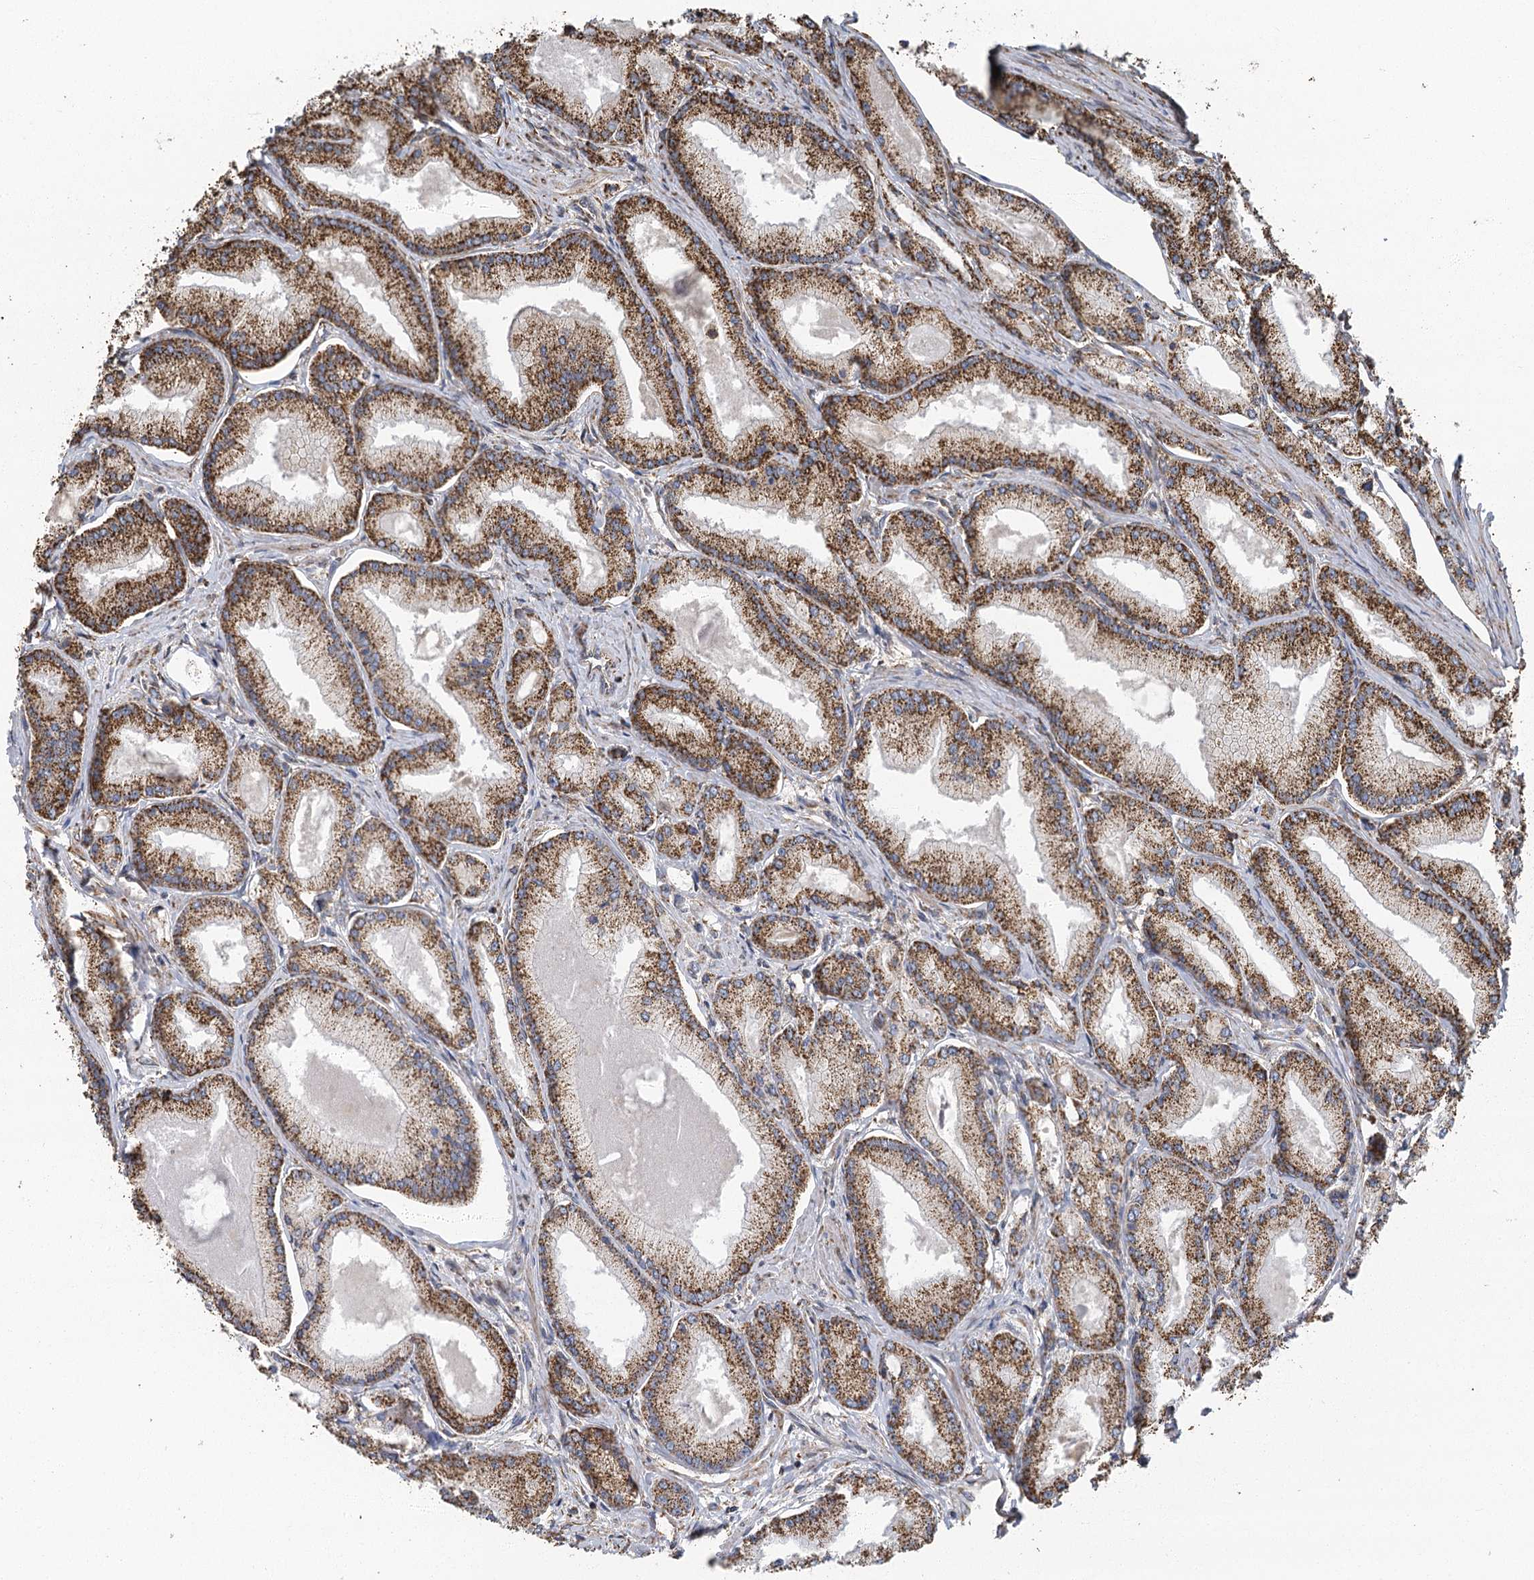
{"staining": {"intensity": "moderate", "quantity": ">75%", "location": "cytoplasmic/membranous"}, "tissue": "prostate cancer", "cell_type": "Tumor cells", "image_type": "cancer", "snomed": [{"axis": "morphology", "description": "Adenocarcinoma, Low grade"}, {"axis": "topography", "description": "Prostate"}], "caption": "Adenocarcinoma (low-grade) (prostate) stained with DAB immunohistochemistry (IHC) displays medium levels of moderate cytoplasmic/membranous positivity in approximately >75% of tumor cells.", "gene": "IL11RA", "patient": {"sex": "male", "age": 74}}